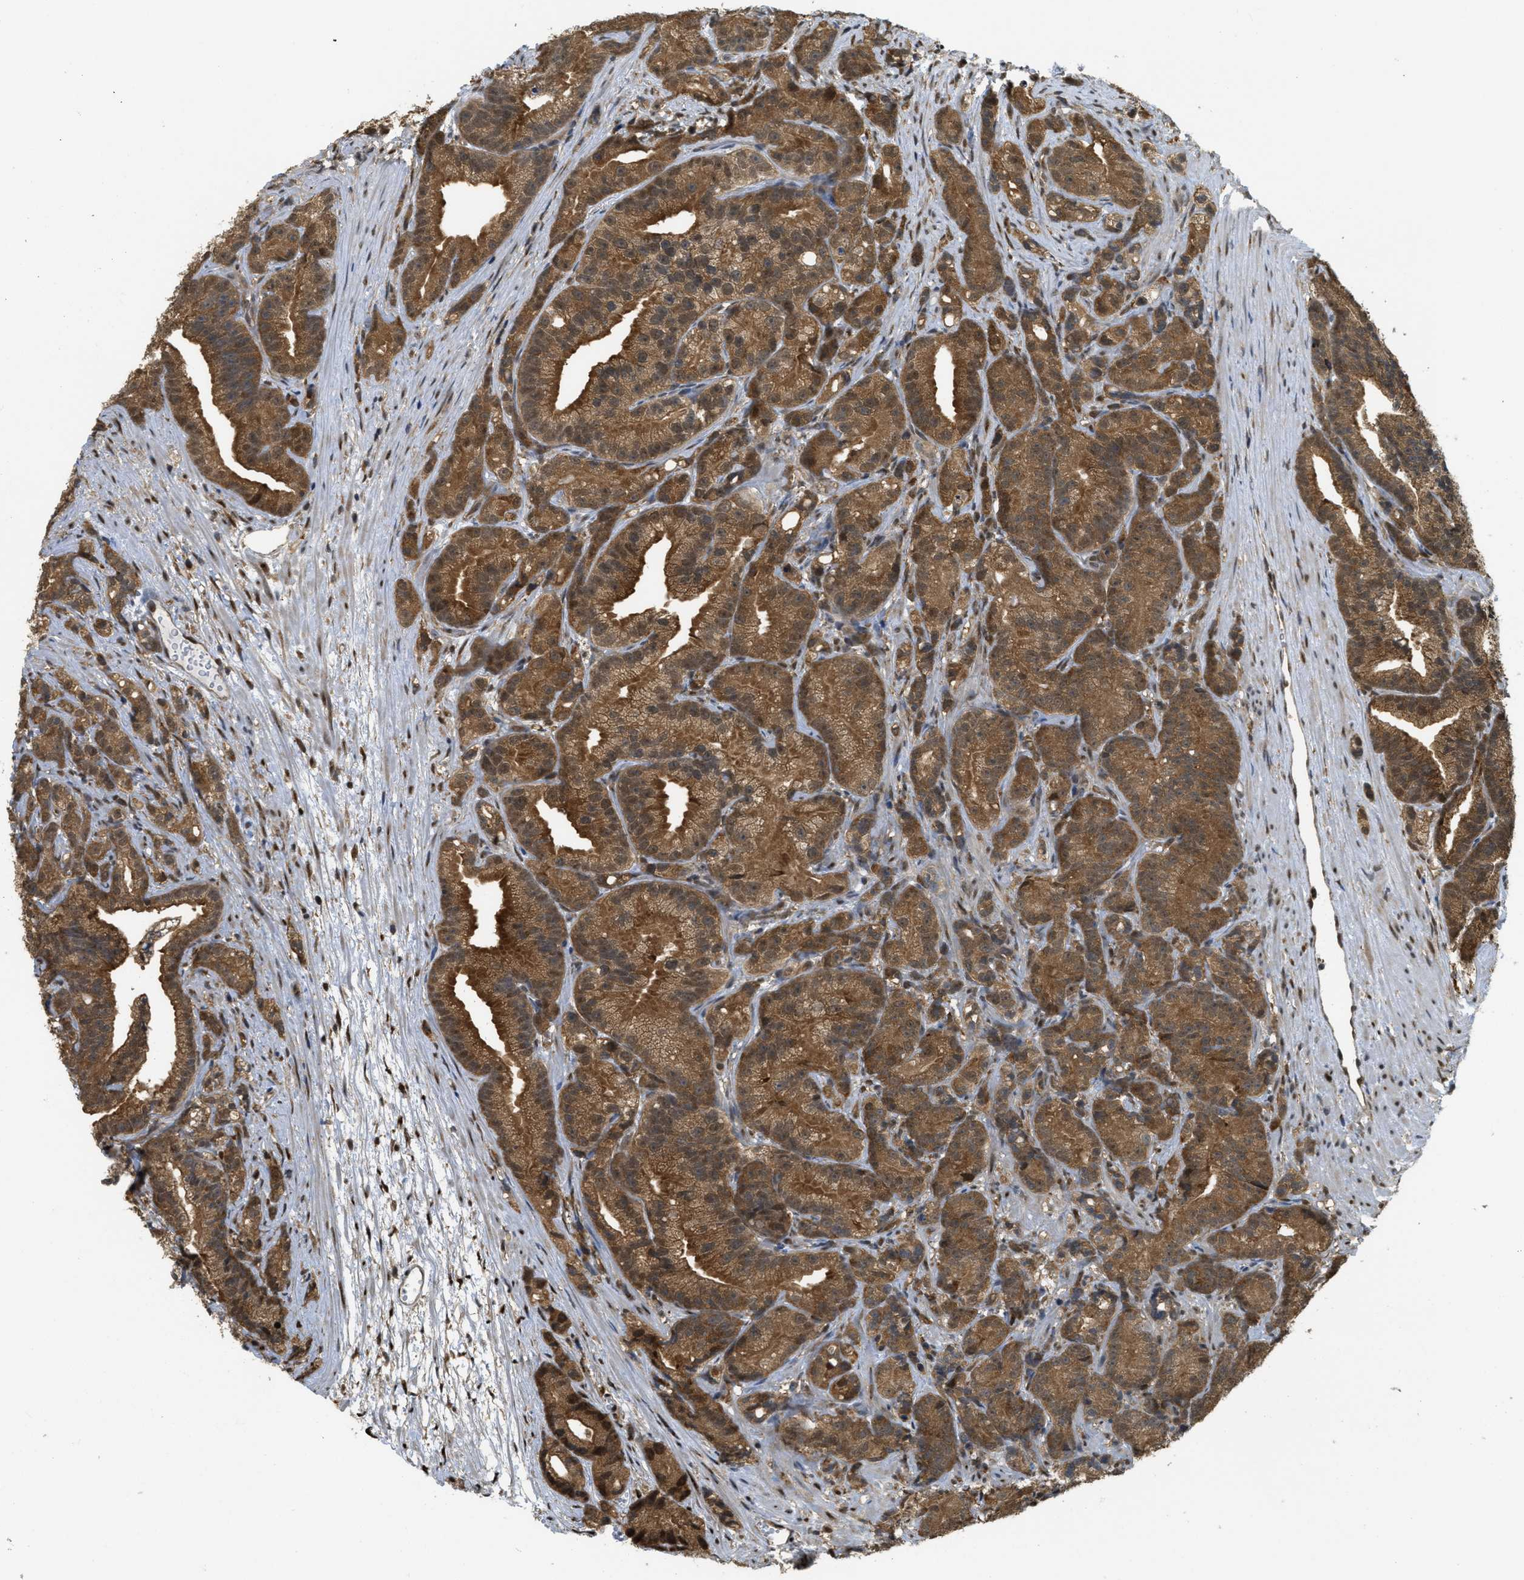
{"staining": {"intensity": "strong", "quantity": ">75%", "location": "cytoplasmic/membranous,nuclear"}, "tissue": "prostate cancer", "cell_type": "Tumor cells", "image_type": "cancer", "snomed": [{"axis": "morphology", "description": "Adenocarcinoma, Low grade"}, {"axis": "topography", "description": "Prostate"}], "caption": "IHC of human prostate low-grade adenocarcinoma demonstrates high levels of strong cytoplasmic/membranous and nuclear positivity in approximately >75% of tumor cells.", "gene": "PSMC5", "patient": {"sex": "male", "age": 89}}